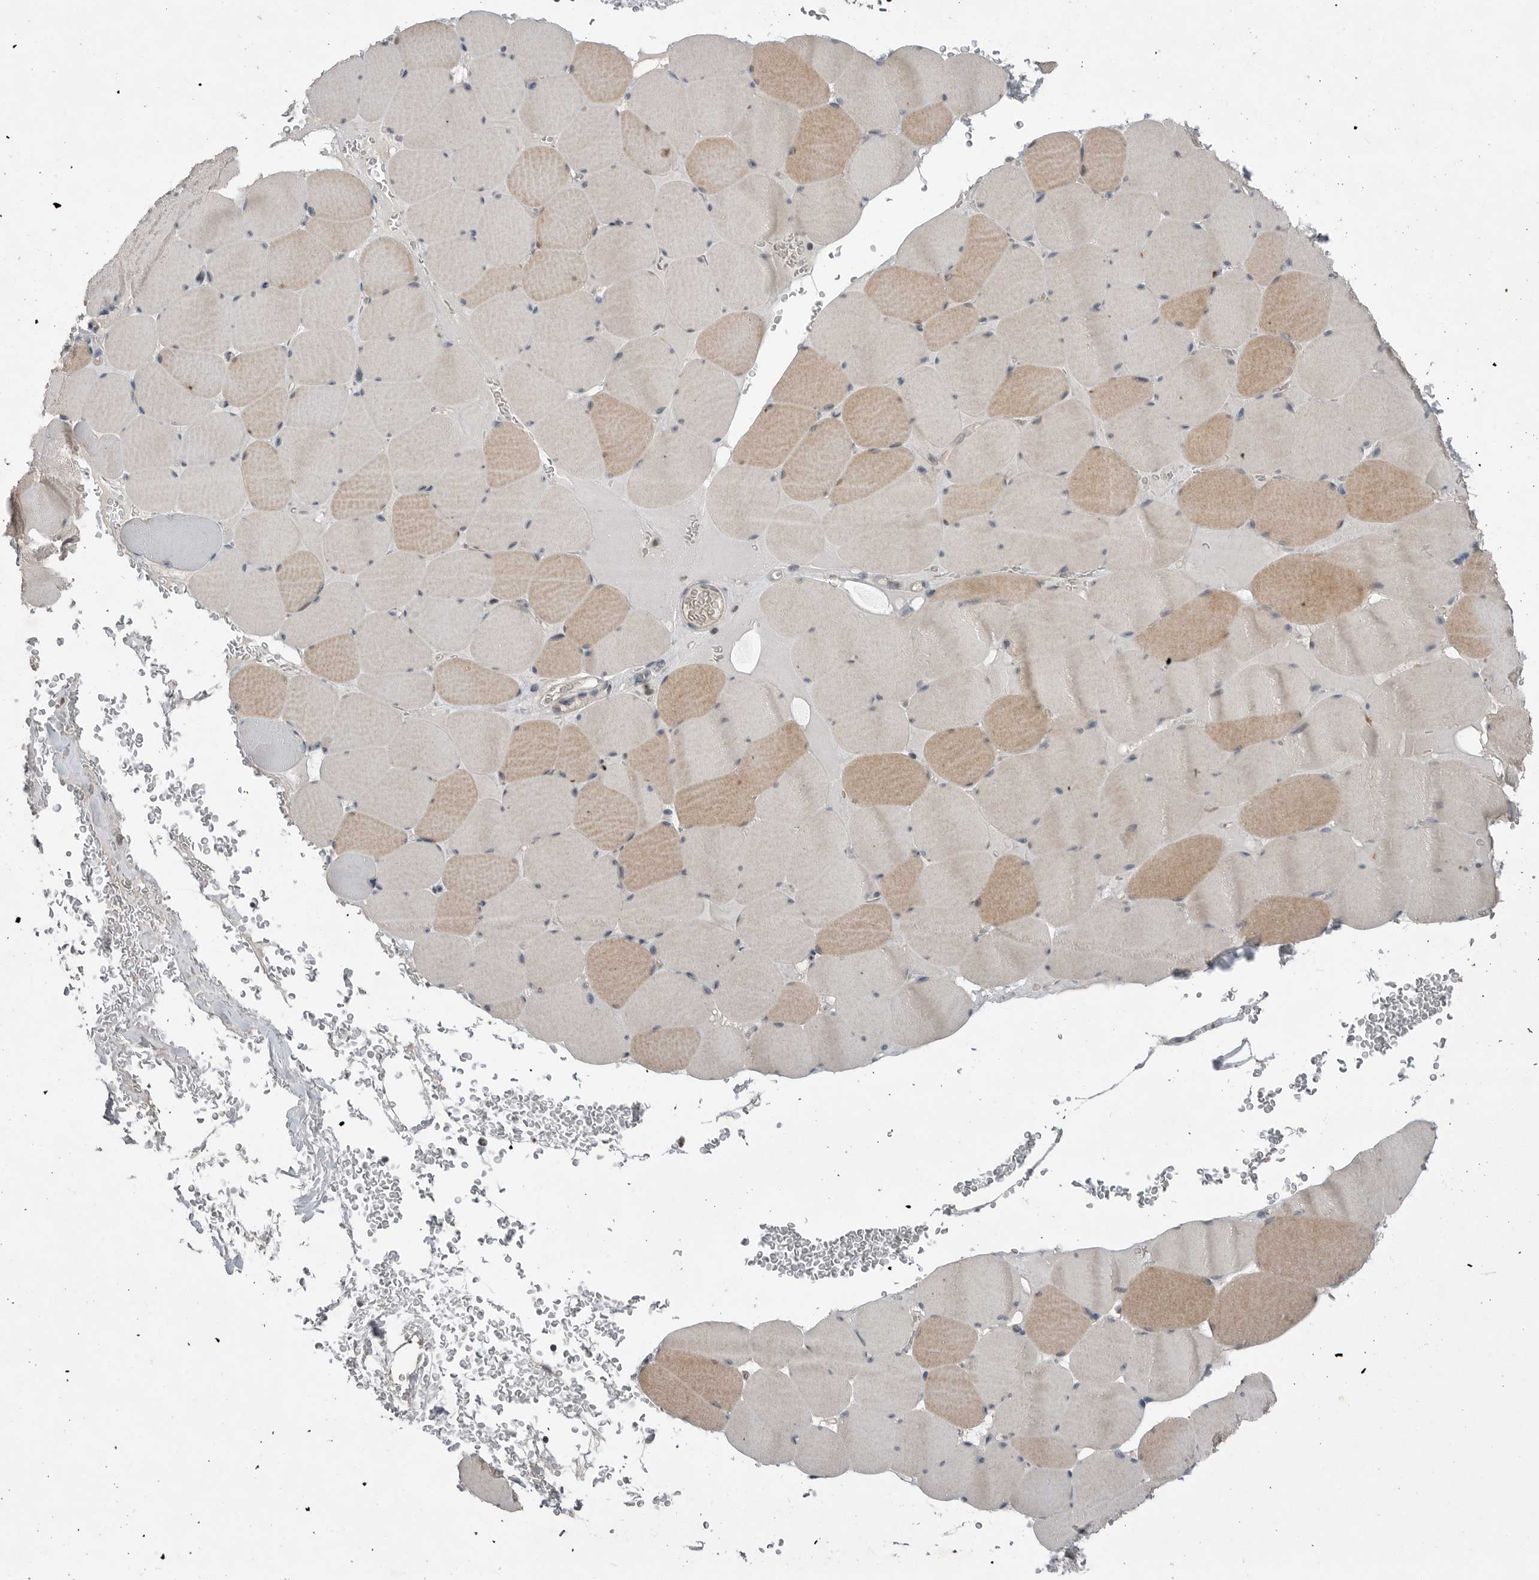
{"staining": {"intensity": "weak", "quantity": "25%-75%", "location": "cytoplasmic/membranous"}, "tissue": "skeletal muscle", "cell_type": "Myocytes", "image_type": "normal", "snomed": [{"axis": "morphology", "description": "Normal tissue, NOS"}, {"axis": "topography", "description": "Skeletal muscle"}], "caption": "Immunohistochemical staining of normal skeletal muscle demonstrates 25%-75% levels of weak cytoplasmic/membranous protein expression in approximately 25%-75% of myocytes. (DAB IHC with brightfield microscopy, high magnification).", "gene": "MFAP3L", "patient": {"sex": "male", "age": 62}}